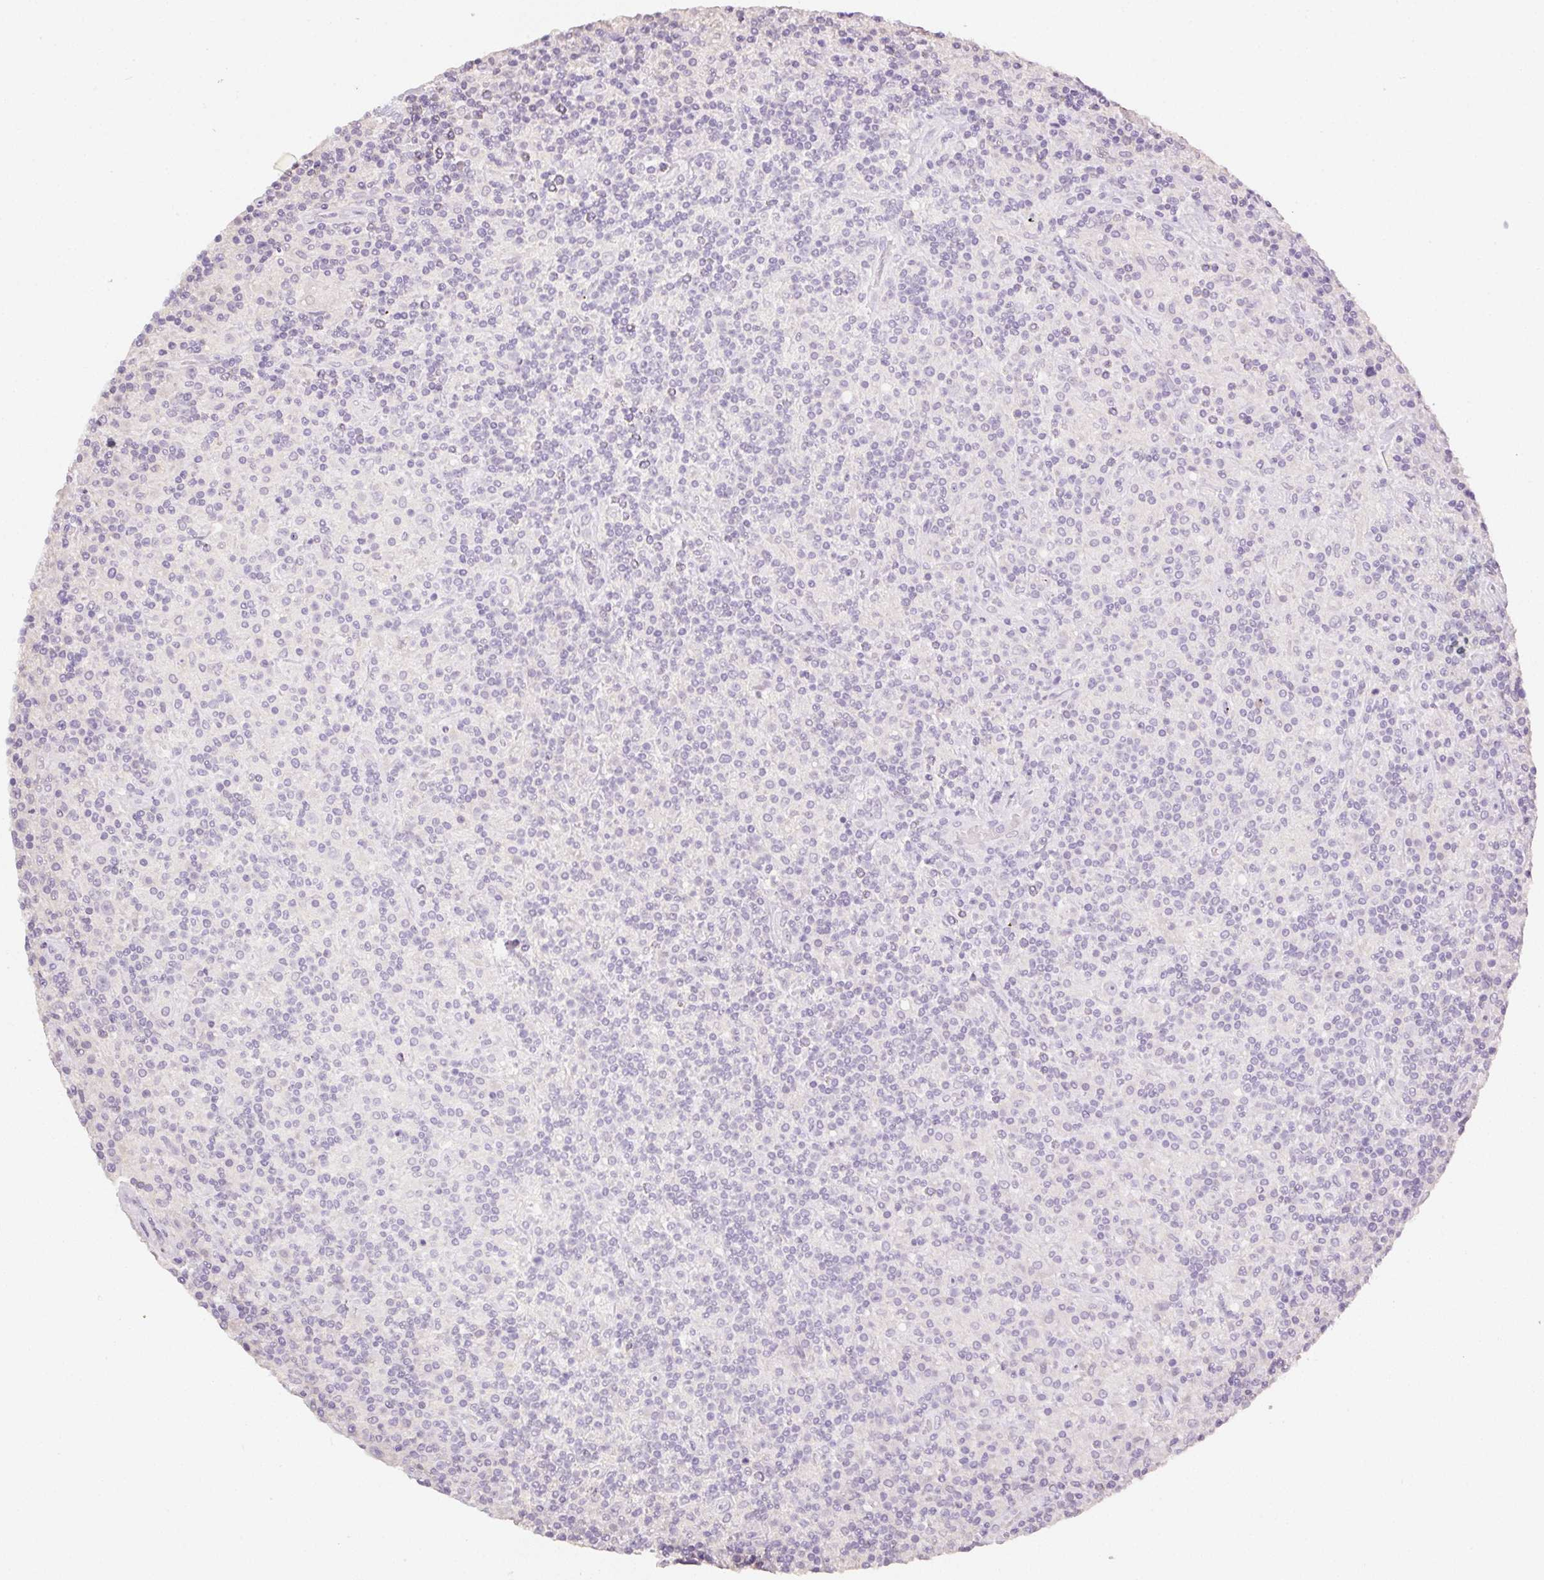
{"staining": {"intensity": "negative", "quantity": "none", "location": "none"}, "tissue": "lymphoma", "cell_type": "Tumor cells", "image_type": "cancer", "snomed": [{"axis": "morphology", "description": "Hodgkin's disease, NOS"}, {"axis": "topography", "description": "Lymph node"}], "caption": "Immunohistochemical staining of human Hodgkin's disease exhibits no significant staining in tumor cells. (DAB (3,3'-diaminobenzidine) IHC visualized using brightfield microscopy, high magnification).", "gene": "ZBBX", "patient": {"sex": "male", "age": 70}}